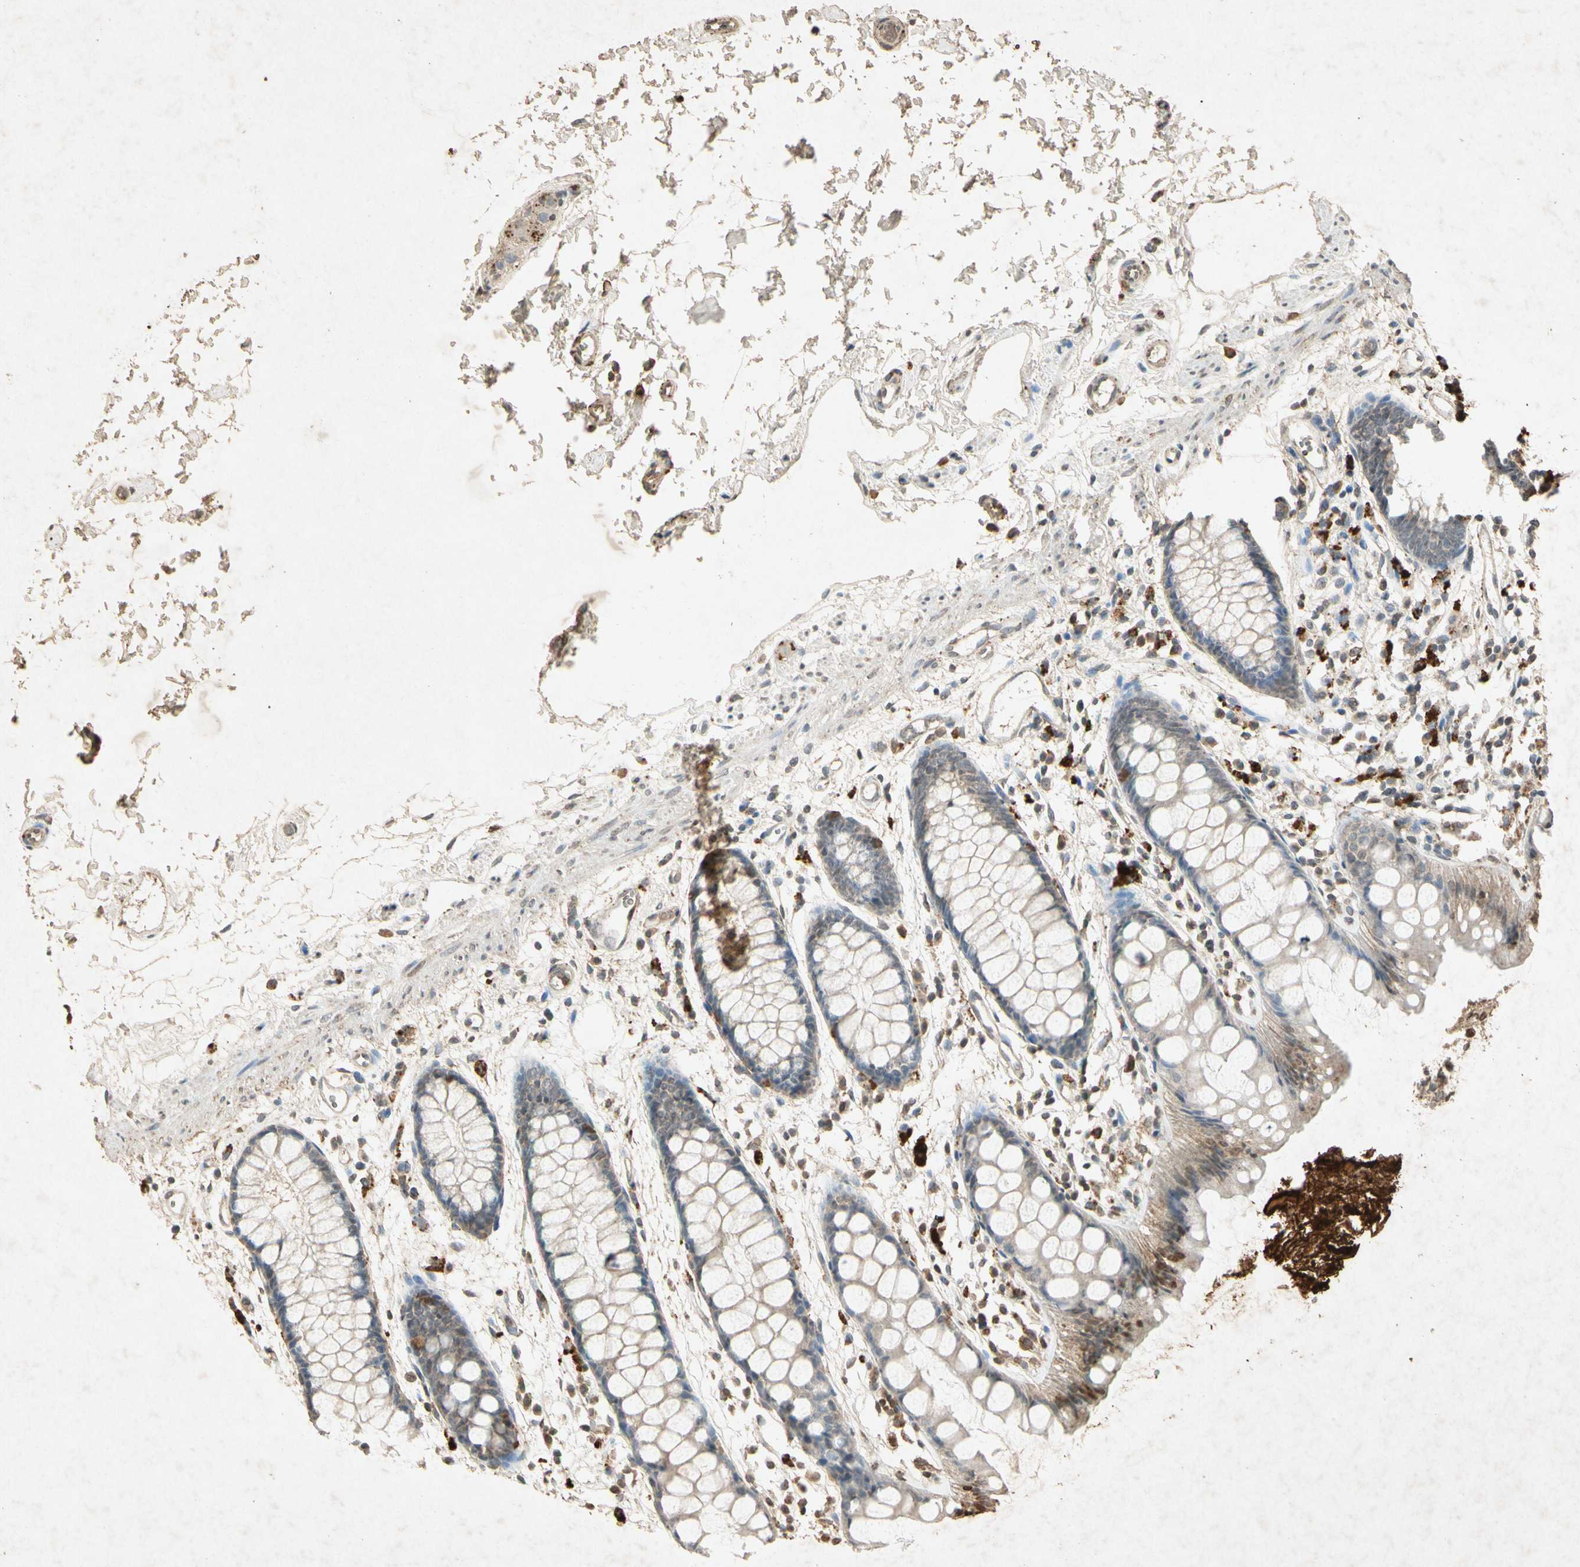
{"staining": {"intensity": "weak", "quantity": ">75%", "location": "cytoplasmic/membranous"}, "tissue": "rectum", "cell_type": "Glandular cells", "image_type": "normal", "snomed": [{"axis": "morphology", "description": "Normal tissue, NOS"}, {"axis": "topography", "description": "Rectum"}], "caption": "Protein expression analysis of benign rectum displays weak cytoplasmic/membranous staining in approximately >75% of glandular cells.", "gene": "MSRB1", "patient": {"sex": "female", "age": 66}}